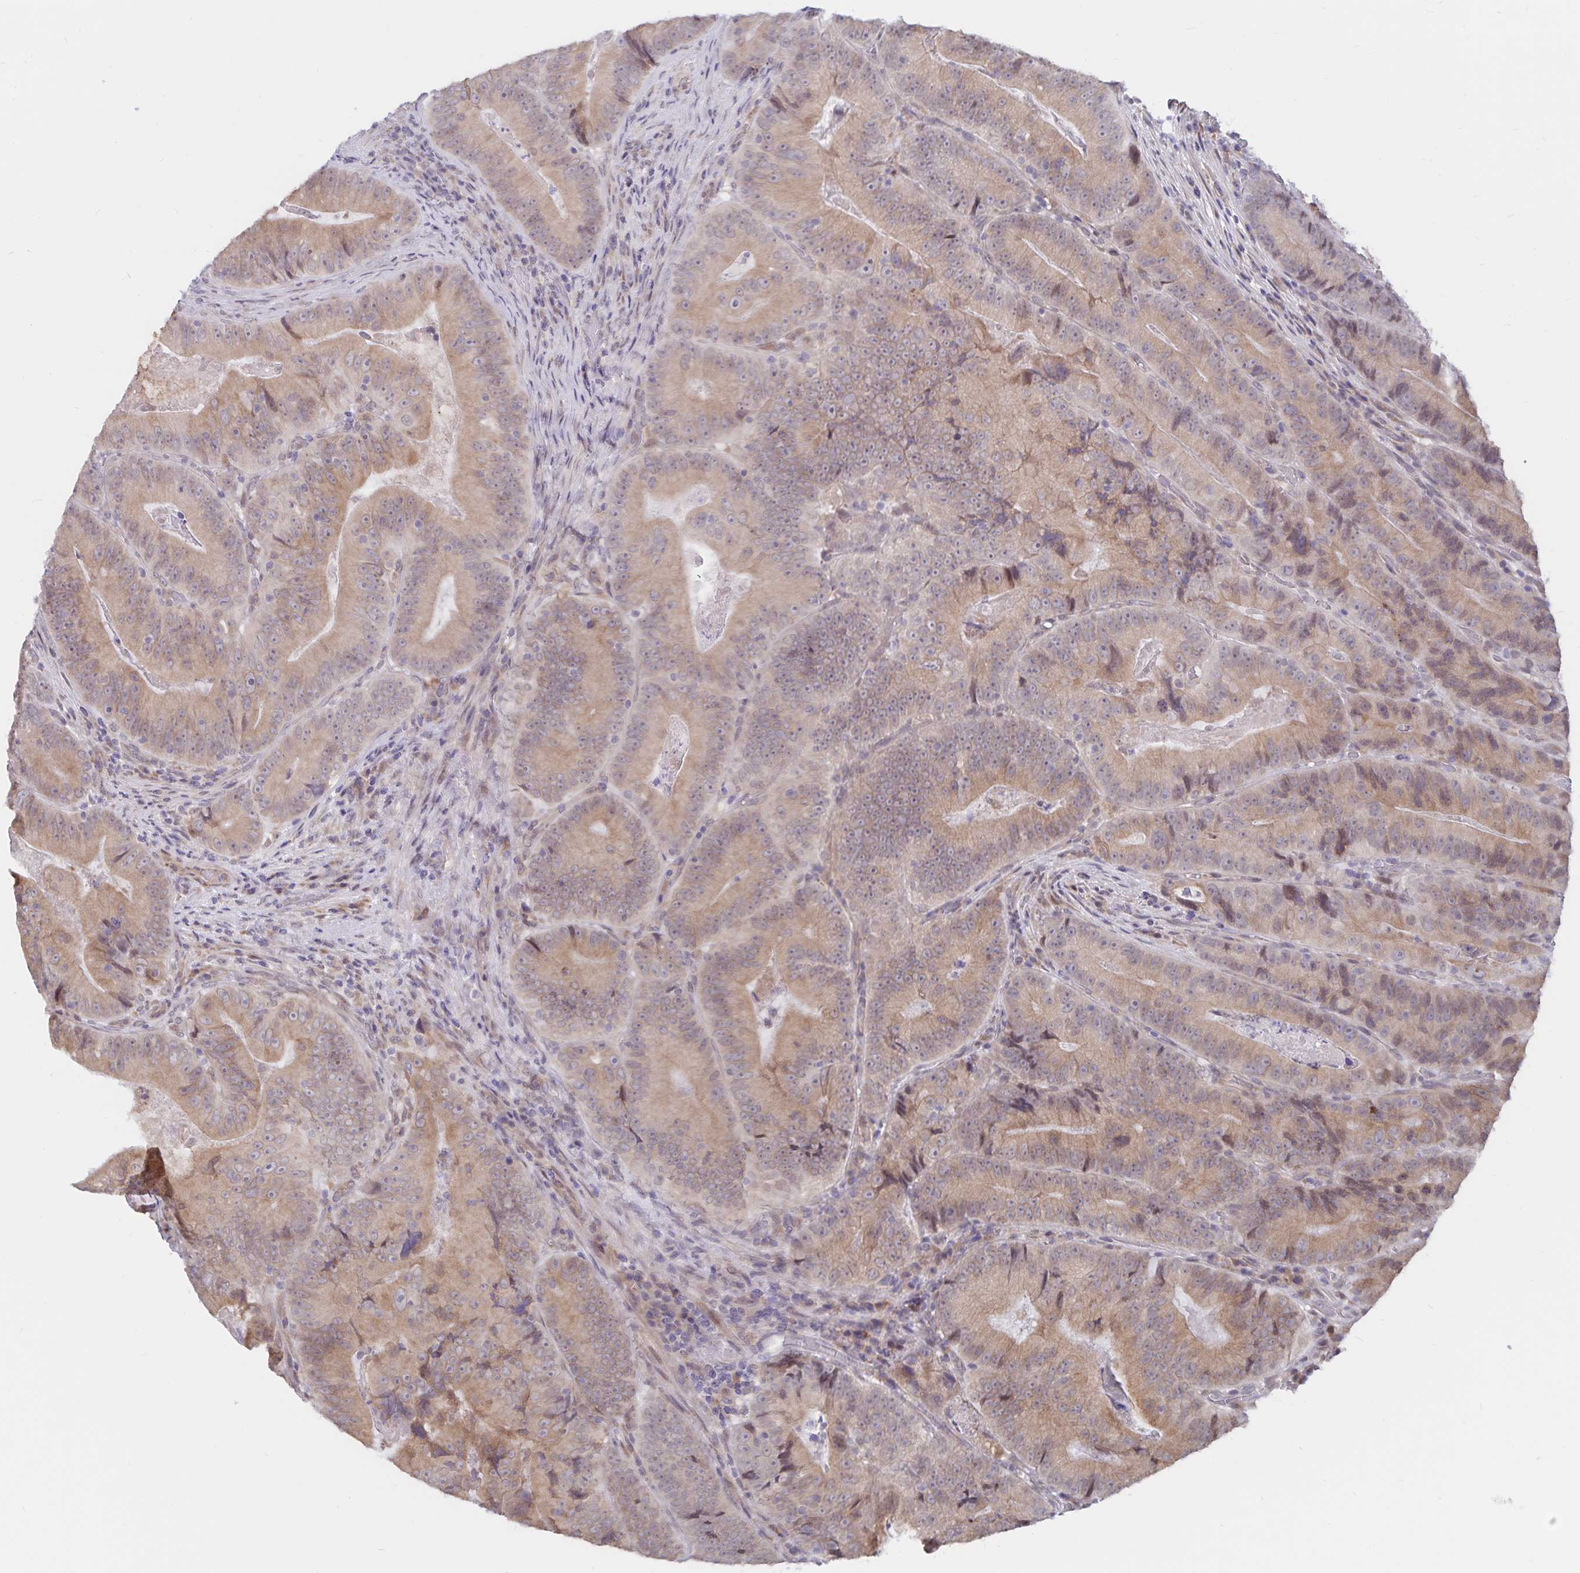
{"staining": {"intensity": "weak", "quantity": ">75%", "location": "cytoplasmic/membranous"}, "tissue": "colorectal cancer", "cell_type": "Tumor cells", "image_type": "cancer", "snomed": [{"axis": "morphology", "description": "Adenocarcinoma, NOS"}, {"axis": "topography", "description": "Colon"}], "caption": "Human adenocarcinoma (colorectal) stained for a protein (brown) shows weak cytoplasmic/membranous positive positivity in approximately >75% of tumor cells.", "gene": "ATP2A2", "patient": {"sex": "female", "age": 86}}